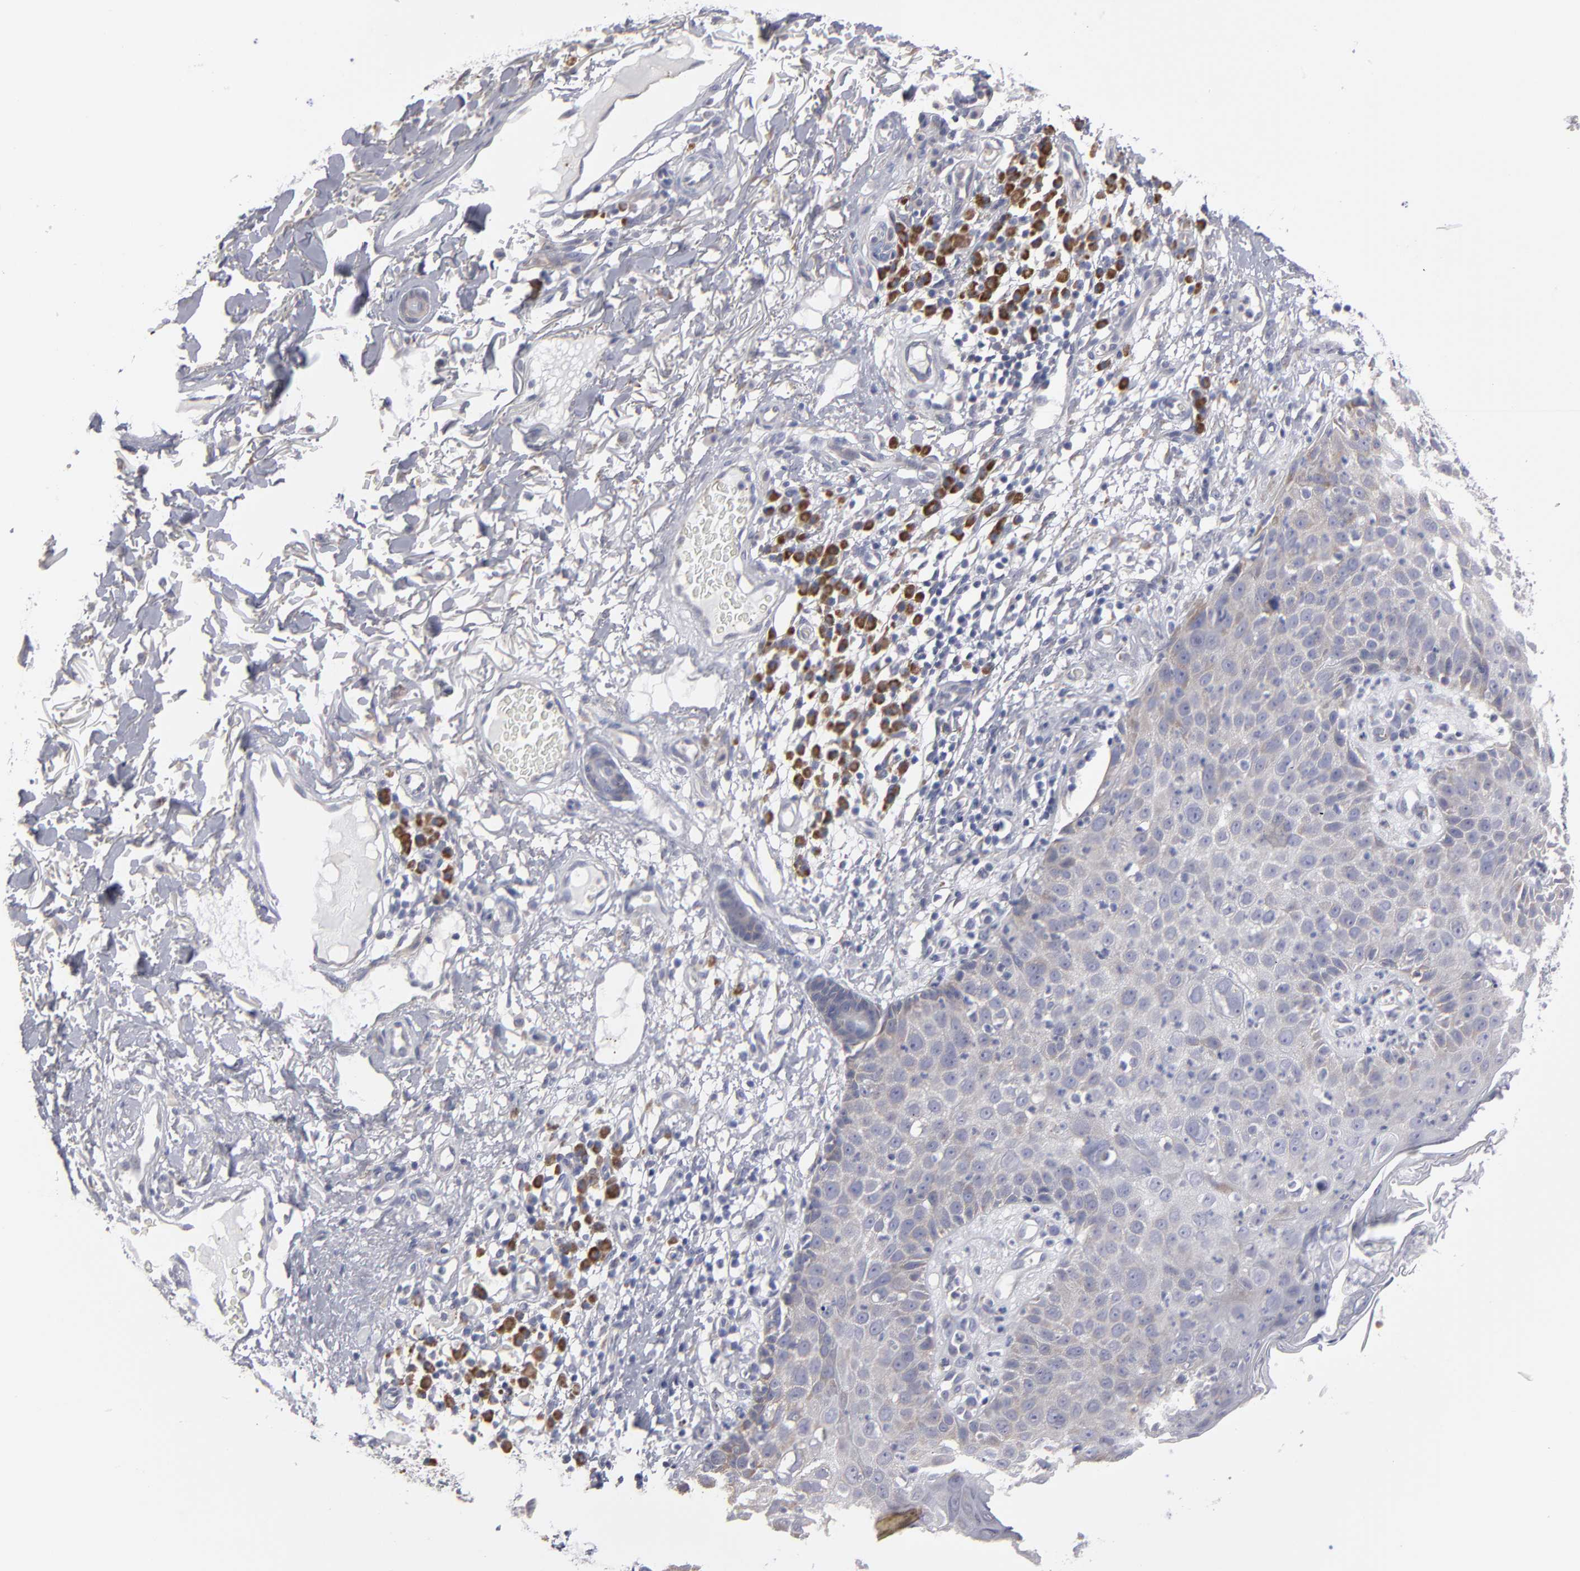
{"staining": {"intensity": "negative", "quantity": "none", "location": "none"}, "tissue": "skin cancer", "cell_type": "Tumor cells", "image_type": "cancer", "snomed": [{"axis": "morphology", "description": "Squamous cell carcinoma, NOS"}, {"axis": "topography", "description": "Skin"}], "caption": "Human skin cancer stained for a protein using immunohistochemistry exhibits no expression in tumor cells.", "gene": "CCDC80", "patient": {"sex": "male", "age": 87}}